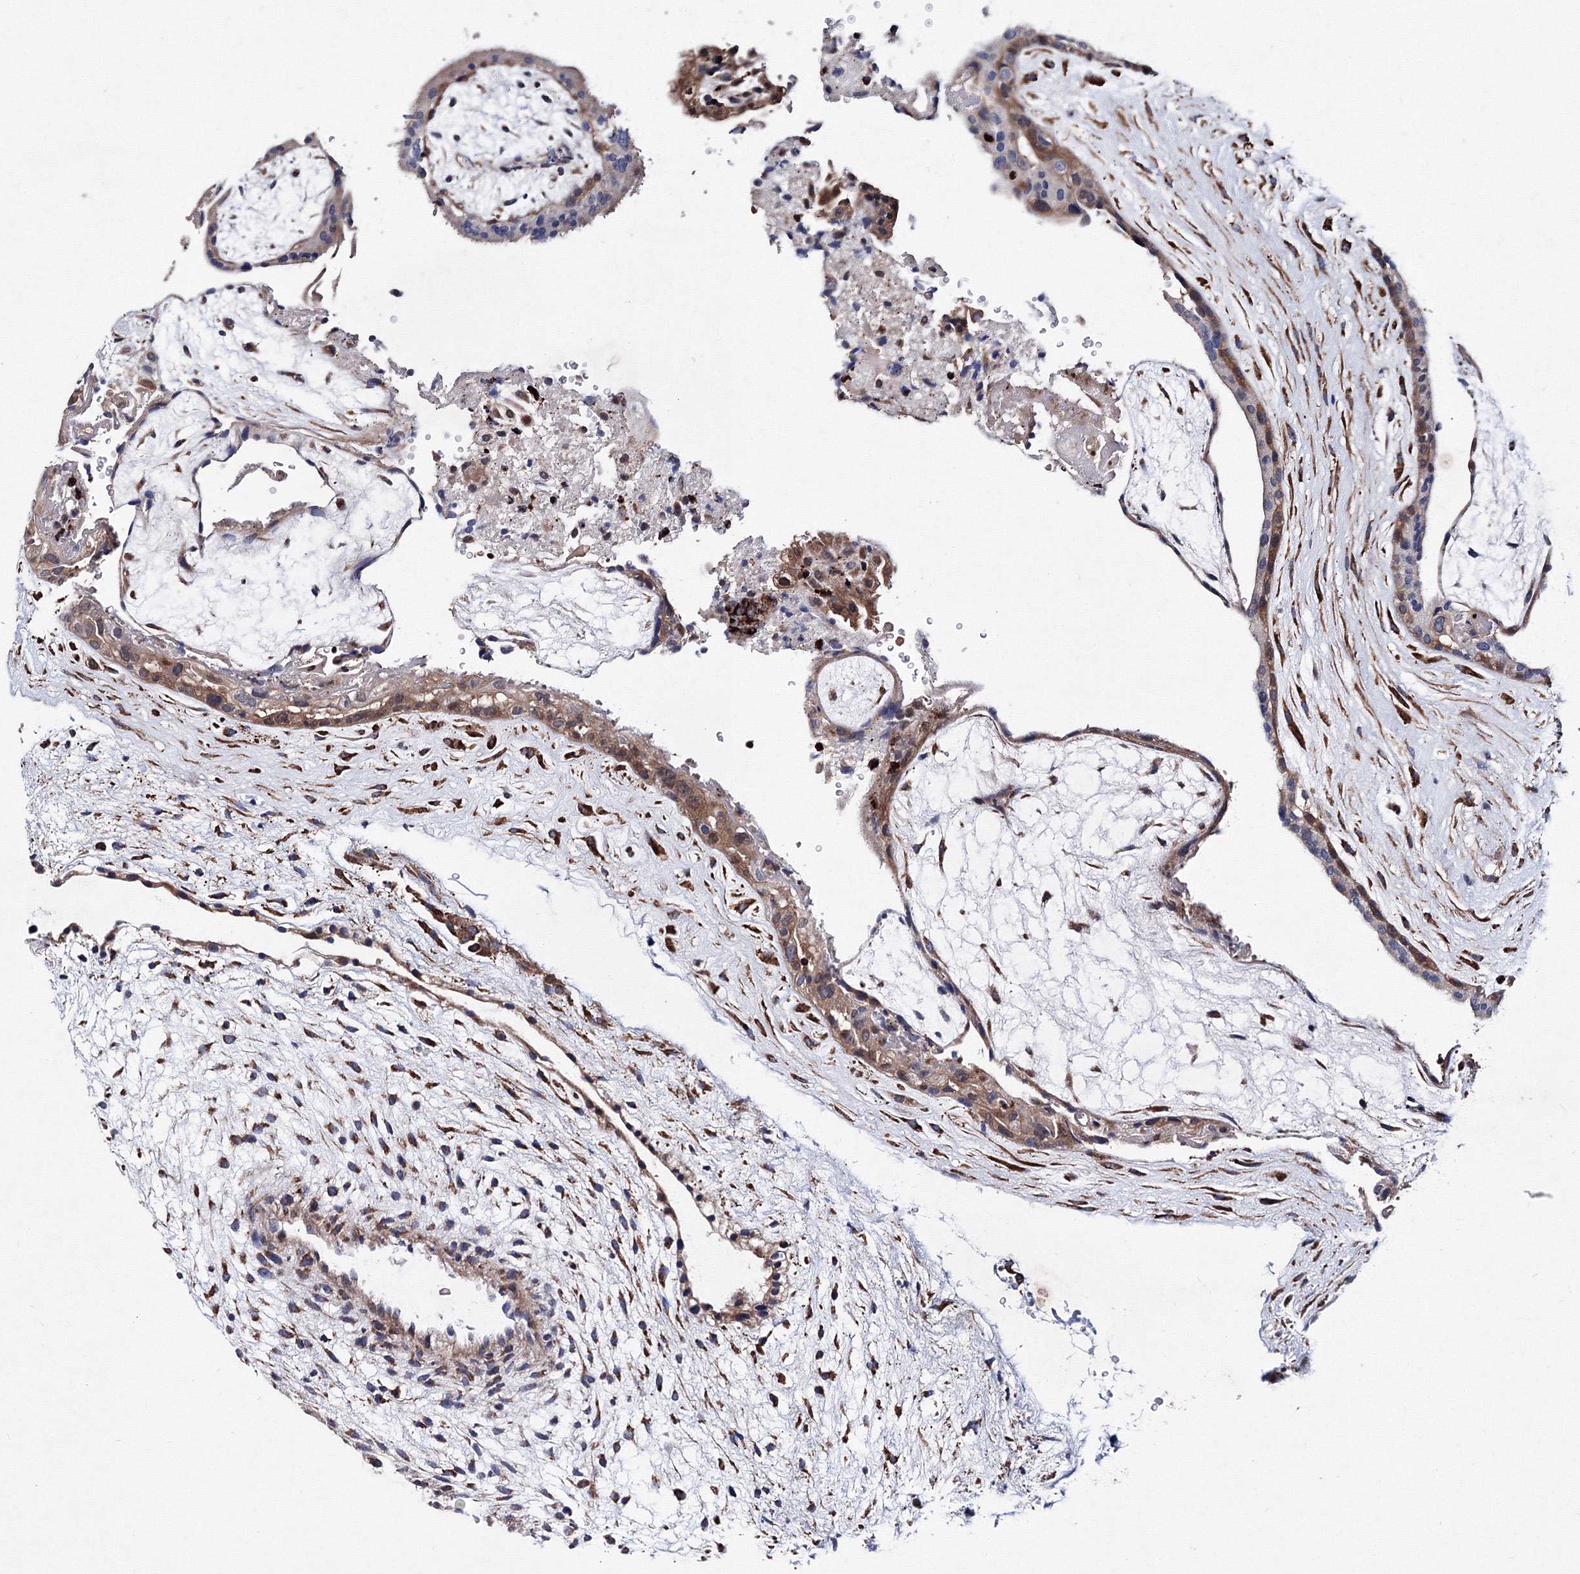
{"staining": {"intensity": "weak", "quantity": ">75%", "location": "cytoplasmic/membranous"}, "tissue": "placenta", "cell_type": "Decidual cells", "image_type": "normal", "snomed": [{"axis": "morphology", "description": "Normal tissue, NOS"}, {"axis": "topography", "description": "Placenta"}], "caption": "The photomicrograph demonstrates a brown stain indicating the presence of a protein in the cytoplasmic/membranous of decidual cells in placenta.", "gene": "PHYKPL", "patient": {"sex": "female", "age": 19}}